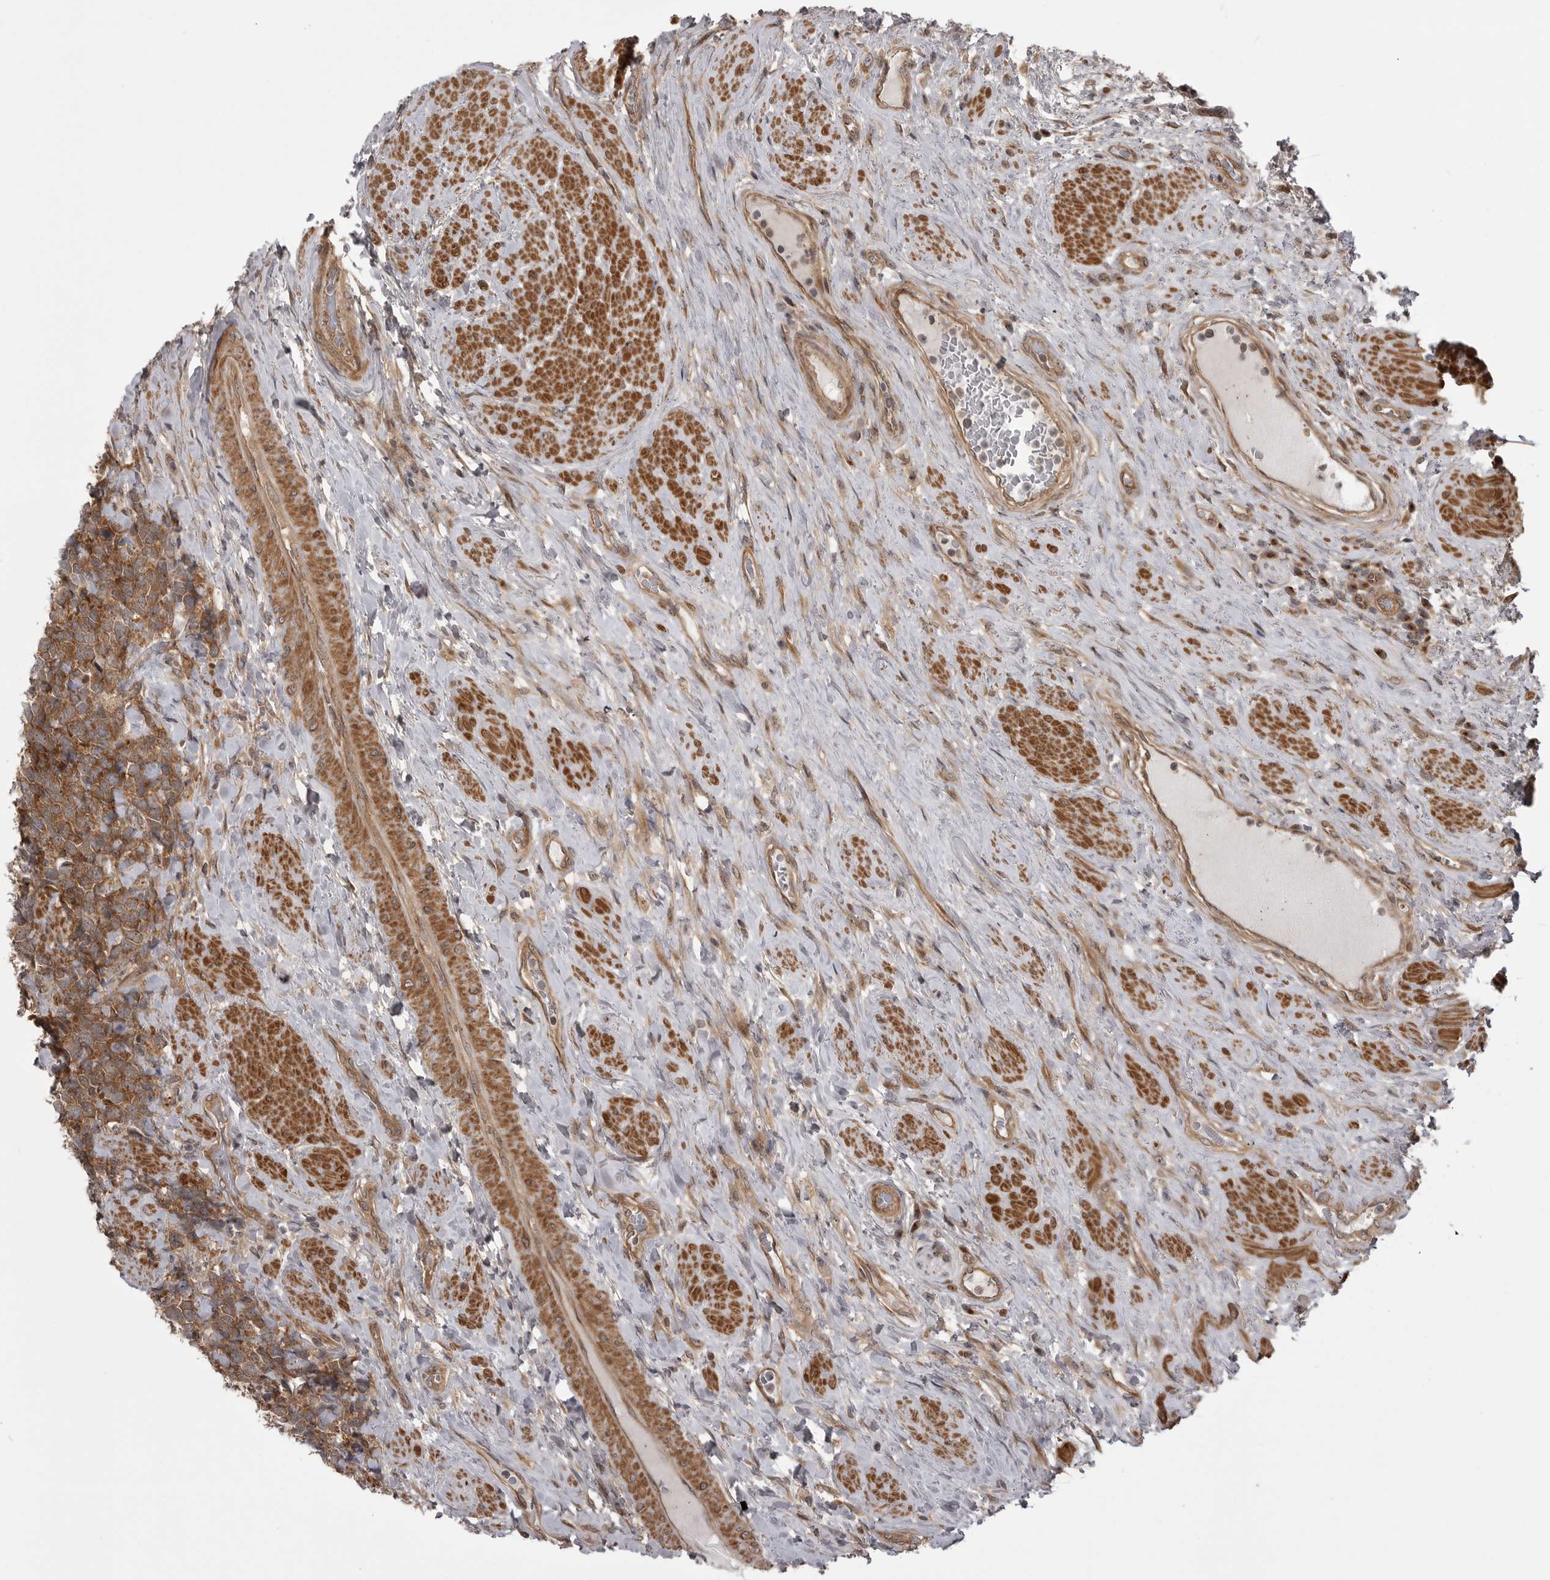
{"staining": {"intensity": "strong", "quantity": ">75%", "location": "cytoplasmic/membranous"}, "tissue": "urothelial cancer", "cell_type": "Tumor cells", "image_type": "cancer", "snomed": [{"axis": "morphology", "description": "Urothelial carcinoma, High grade"}, {"axis": "topography", "description": "Urinary bladder"}], "caption": "DAB (3,3'-diaminobenzidine) immunohistochemical staining of urothelial cancer displays strong cytoplasmic/membranous protein staining in approximately >75% of tumor cells. The protein is shown in brown color, while the nuclei are stained blue.", "gene": "PDCL", "patient": {"sex": "female", "age": 82}}